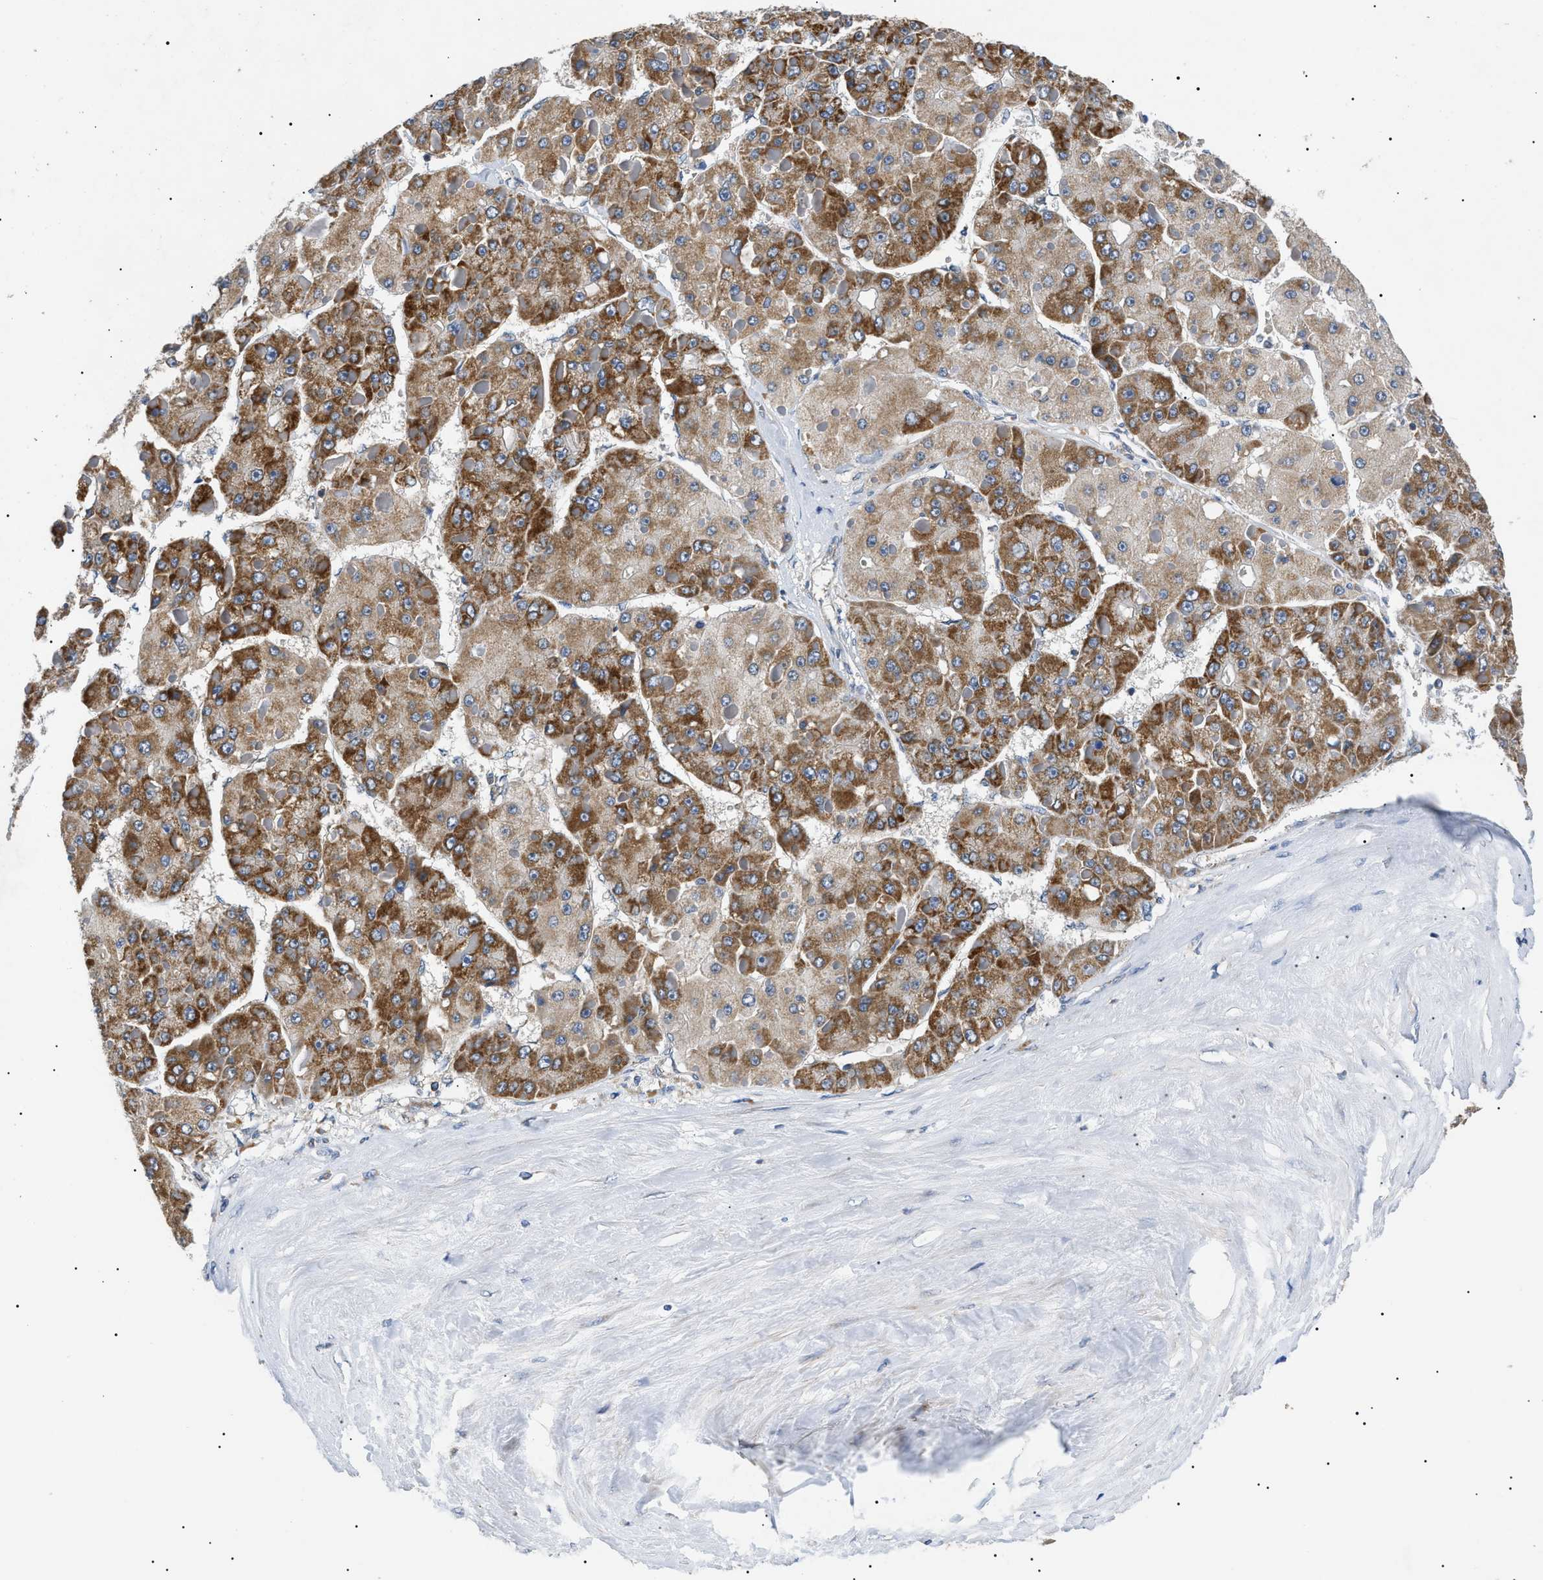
{"staining": {"intensity": "moderate", "quantity": ">75%", "location": "cytoplasmic/membranous"}, "tissue": "liver cancer", "cell_type": "Tumor cells", "image_type": "cancer", "snomed": [{"axis": "morphology", "description": "Carcinoma, Hepatocellular, NOS"}, {"axis": "topography", "description": "Liver"}], "caption": "Protein staining of liver cancer tissue displays moderate cytoplasmic/membranous expression in about >75% of tumor cells.", "gene": "TOMM6", "patient": {"sex": "female", "age": 73}}